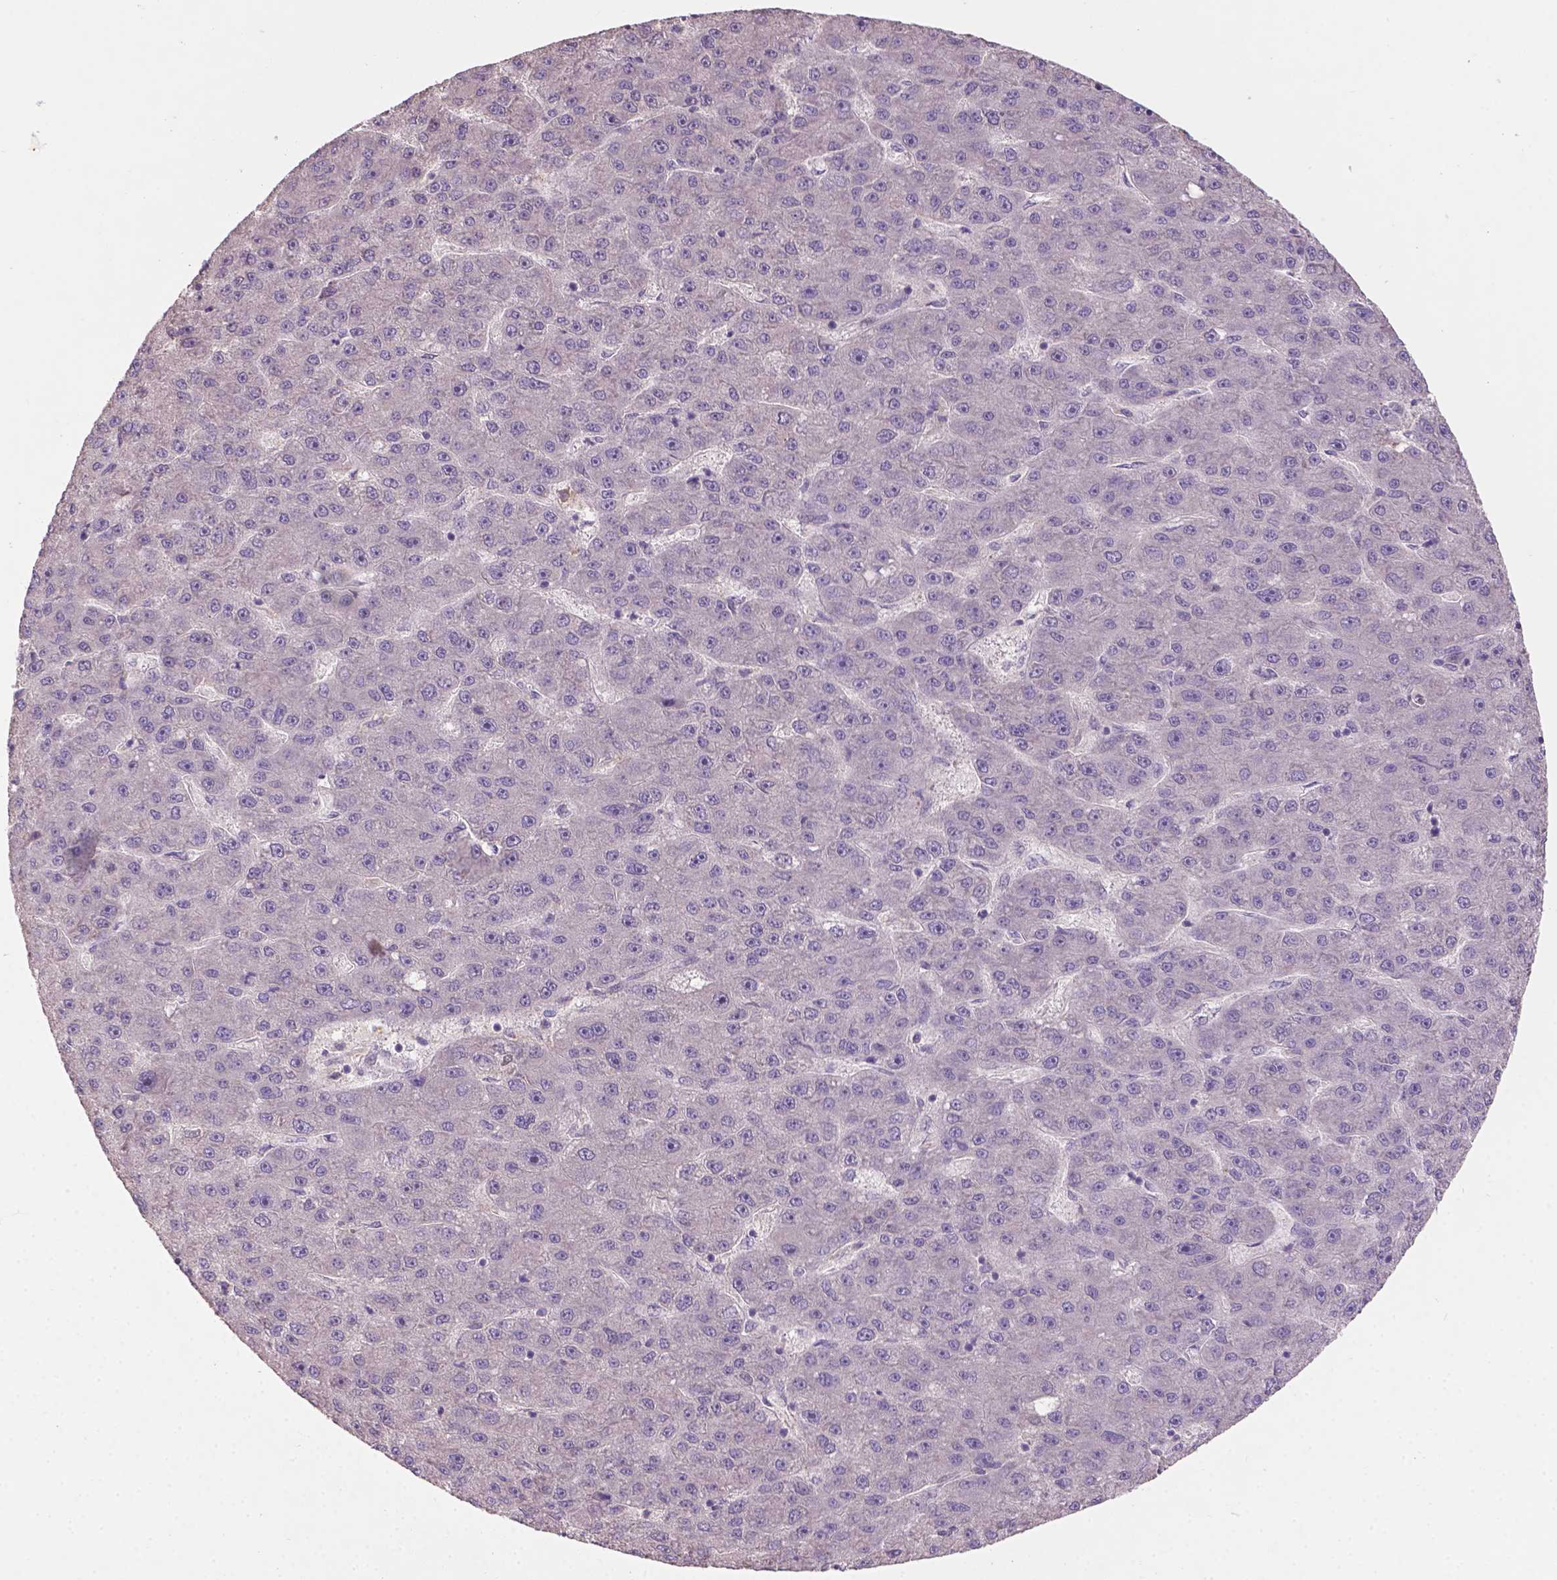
{"staining": {"intensity": "negative", "quantity": "none", "location": "none"}, "tissue": "liver cancer", "cell_type": "Tumor cells", "image_type": "cancer", "snomed": [{"axis": "morphology", "description": "Carcinoma, Hepatocellular, NOS"}, {"axis": "topography", "description": "Liver"}], "caption": "Human liver cancer (hepatocellular carcinoma) stained for a protein using IHC demonstrates no expression in tumor cells.", "gene": "SOX17", "patient": {"sex": "male", "age": 67}}